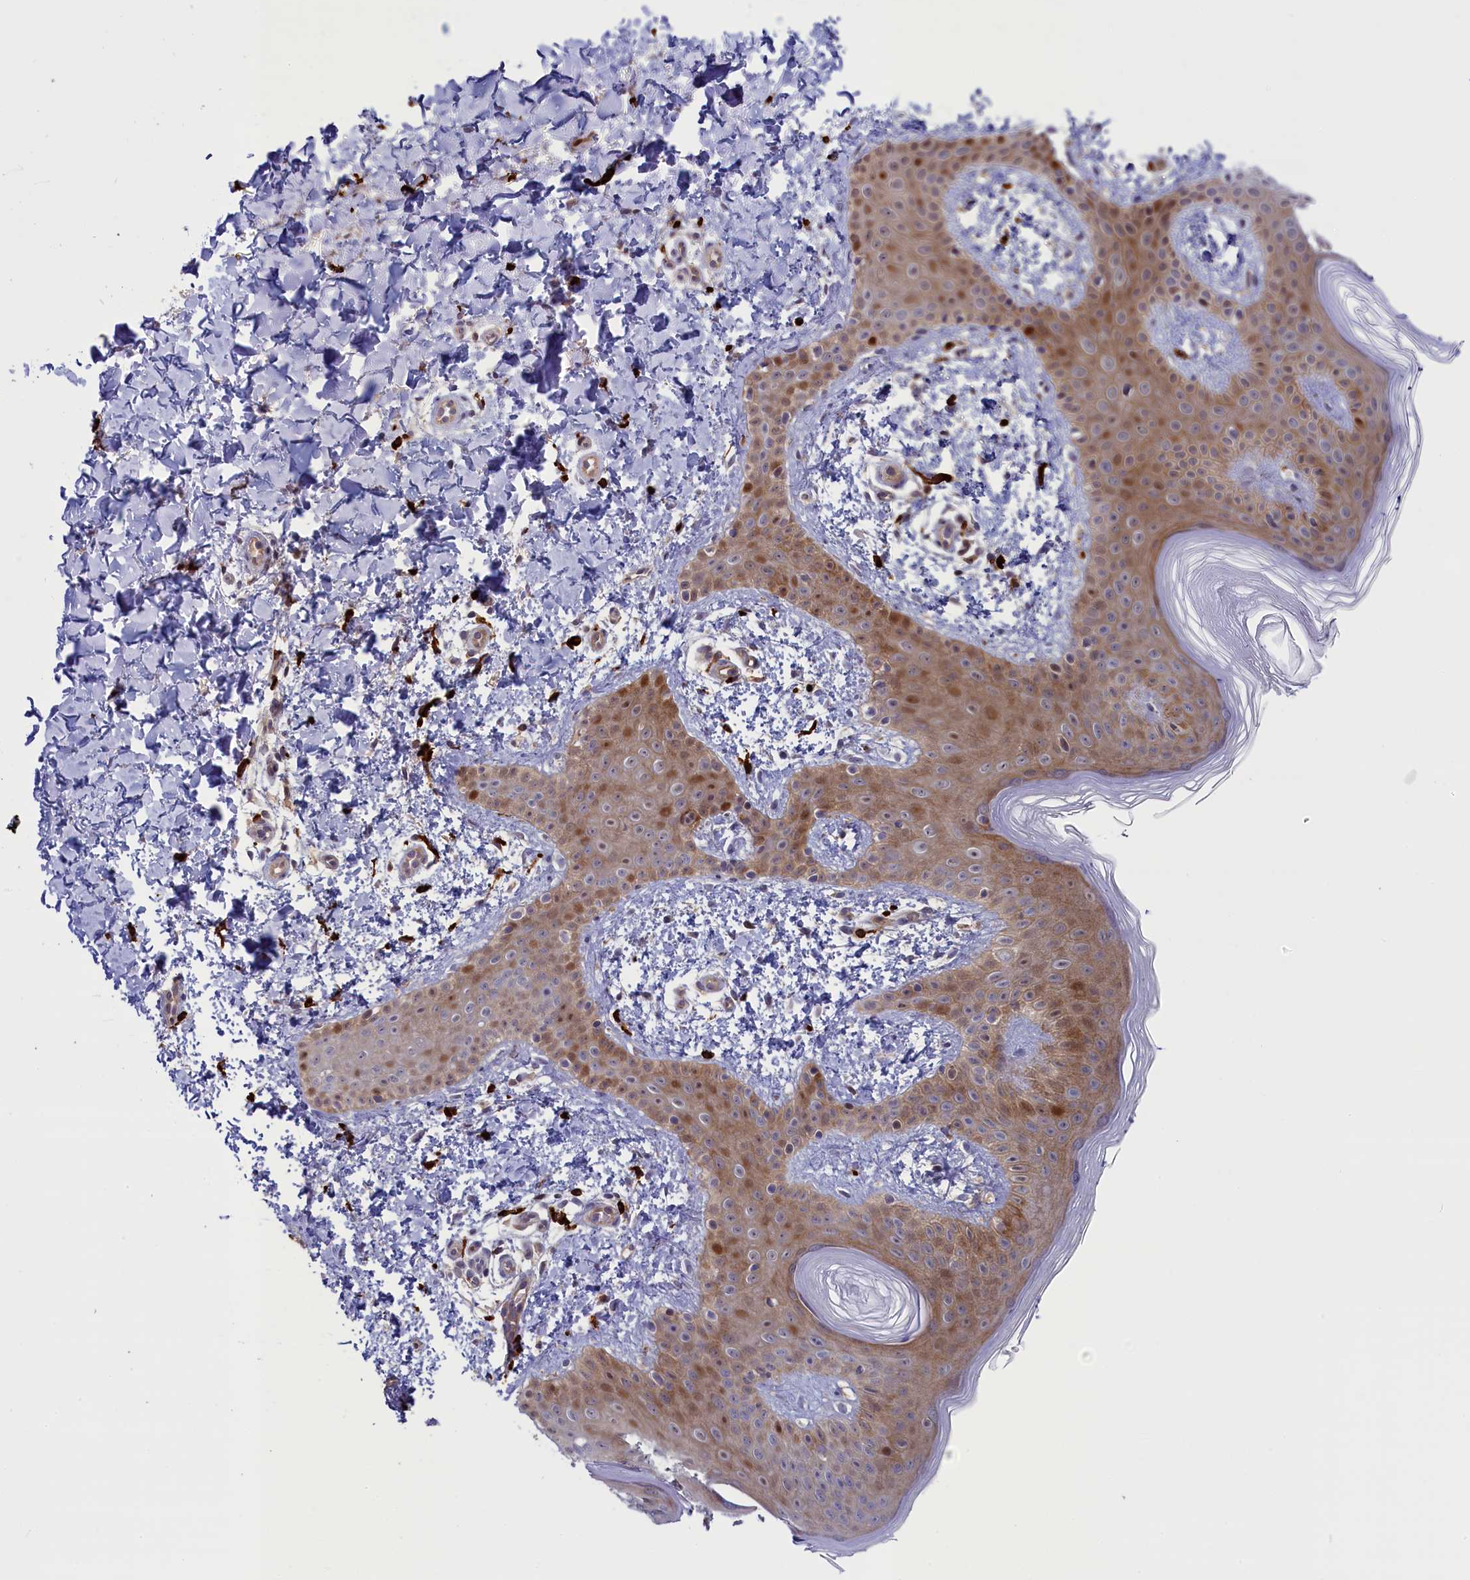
{"staining": {"intensity": "weak", "quantity": ">75%", "location": "cytoplasmic/membranous"}, "tissue": "skin", "cell_type": "Fibroblasts", "image_type": "normal", "snomed": [{"axis": "morphology", "description": "Normal tissue, NOS"}, {"axis": "topography", "description": "Skin"}], "caption": "Immunohistochemical staining of benign skin demonstrates weak cytoplasmic/membranous protein staining in approximately >75% of fibroblasts. (Stains: DAB (3,3'-diaminobenzidine) in brown, nuclei in blue, Microscopy: brightfield microscopy at high magnification).", "gene": "CCL23", "patient": {"sex": "male", "age": 36}}